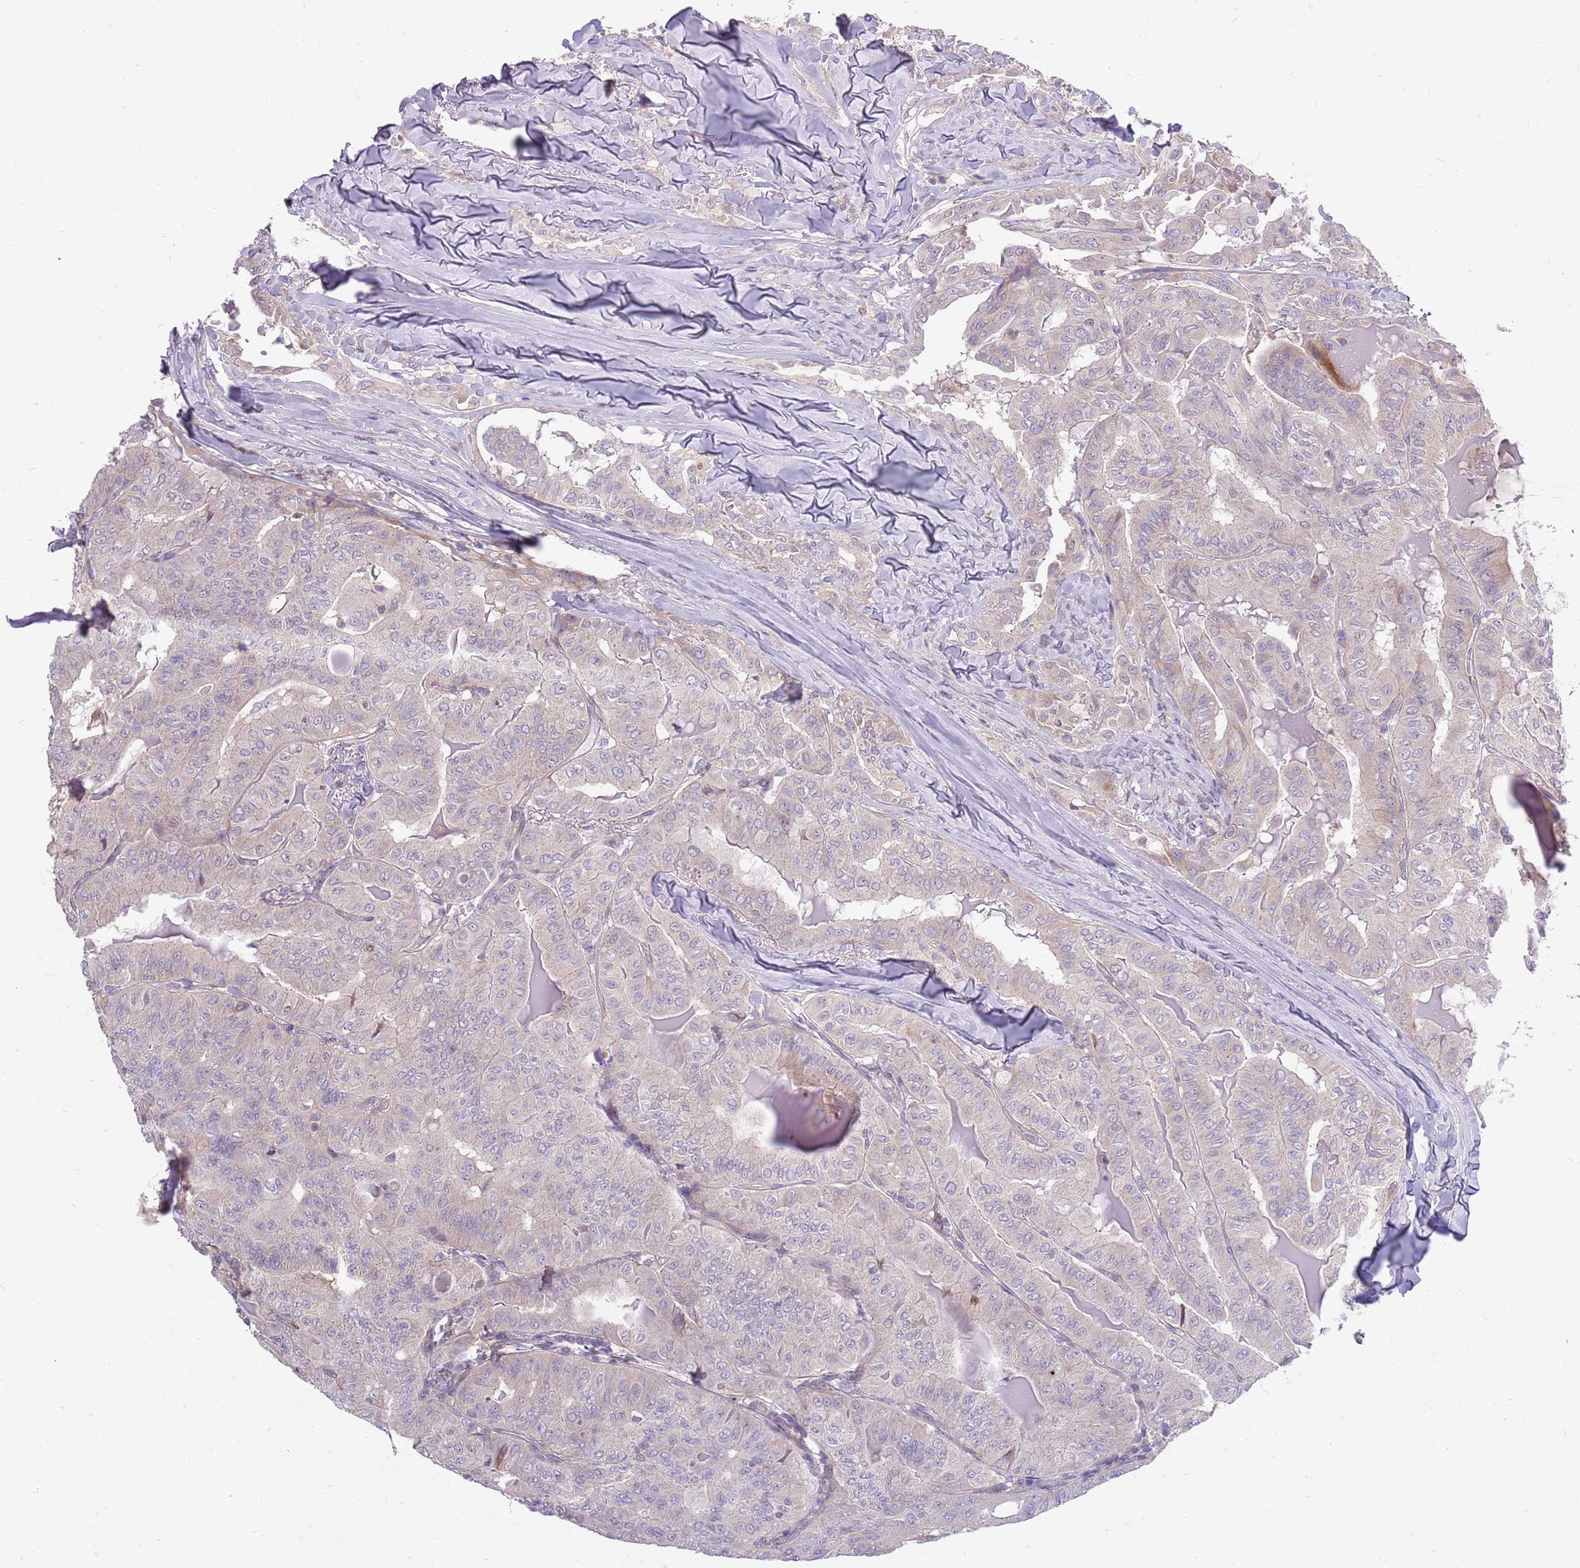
{"staining": {"intensity": "weak", "quantity": "<25%", "location": "cytoplasmic/membranous"}, "tissue": "thyroid cancer", "cell_type": "Tumor cells", "image_type": "cancer", "snomed": [{"axis": "morphology", "description": "Papillary adenocarcinoma, NOS"}, {"axis": "topography", "description": "Thyroid gland"}], "caption": "DAB (3,3'-diaminobenzidine) immunohistochemical staining of human thyroid cancer (papillary adenocarcinoma) displays no significant staining in tumor cells.", "gene": "PPP1R27", "patient": {"sex": "female", "age": 68}}